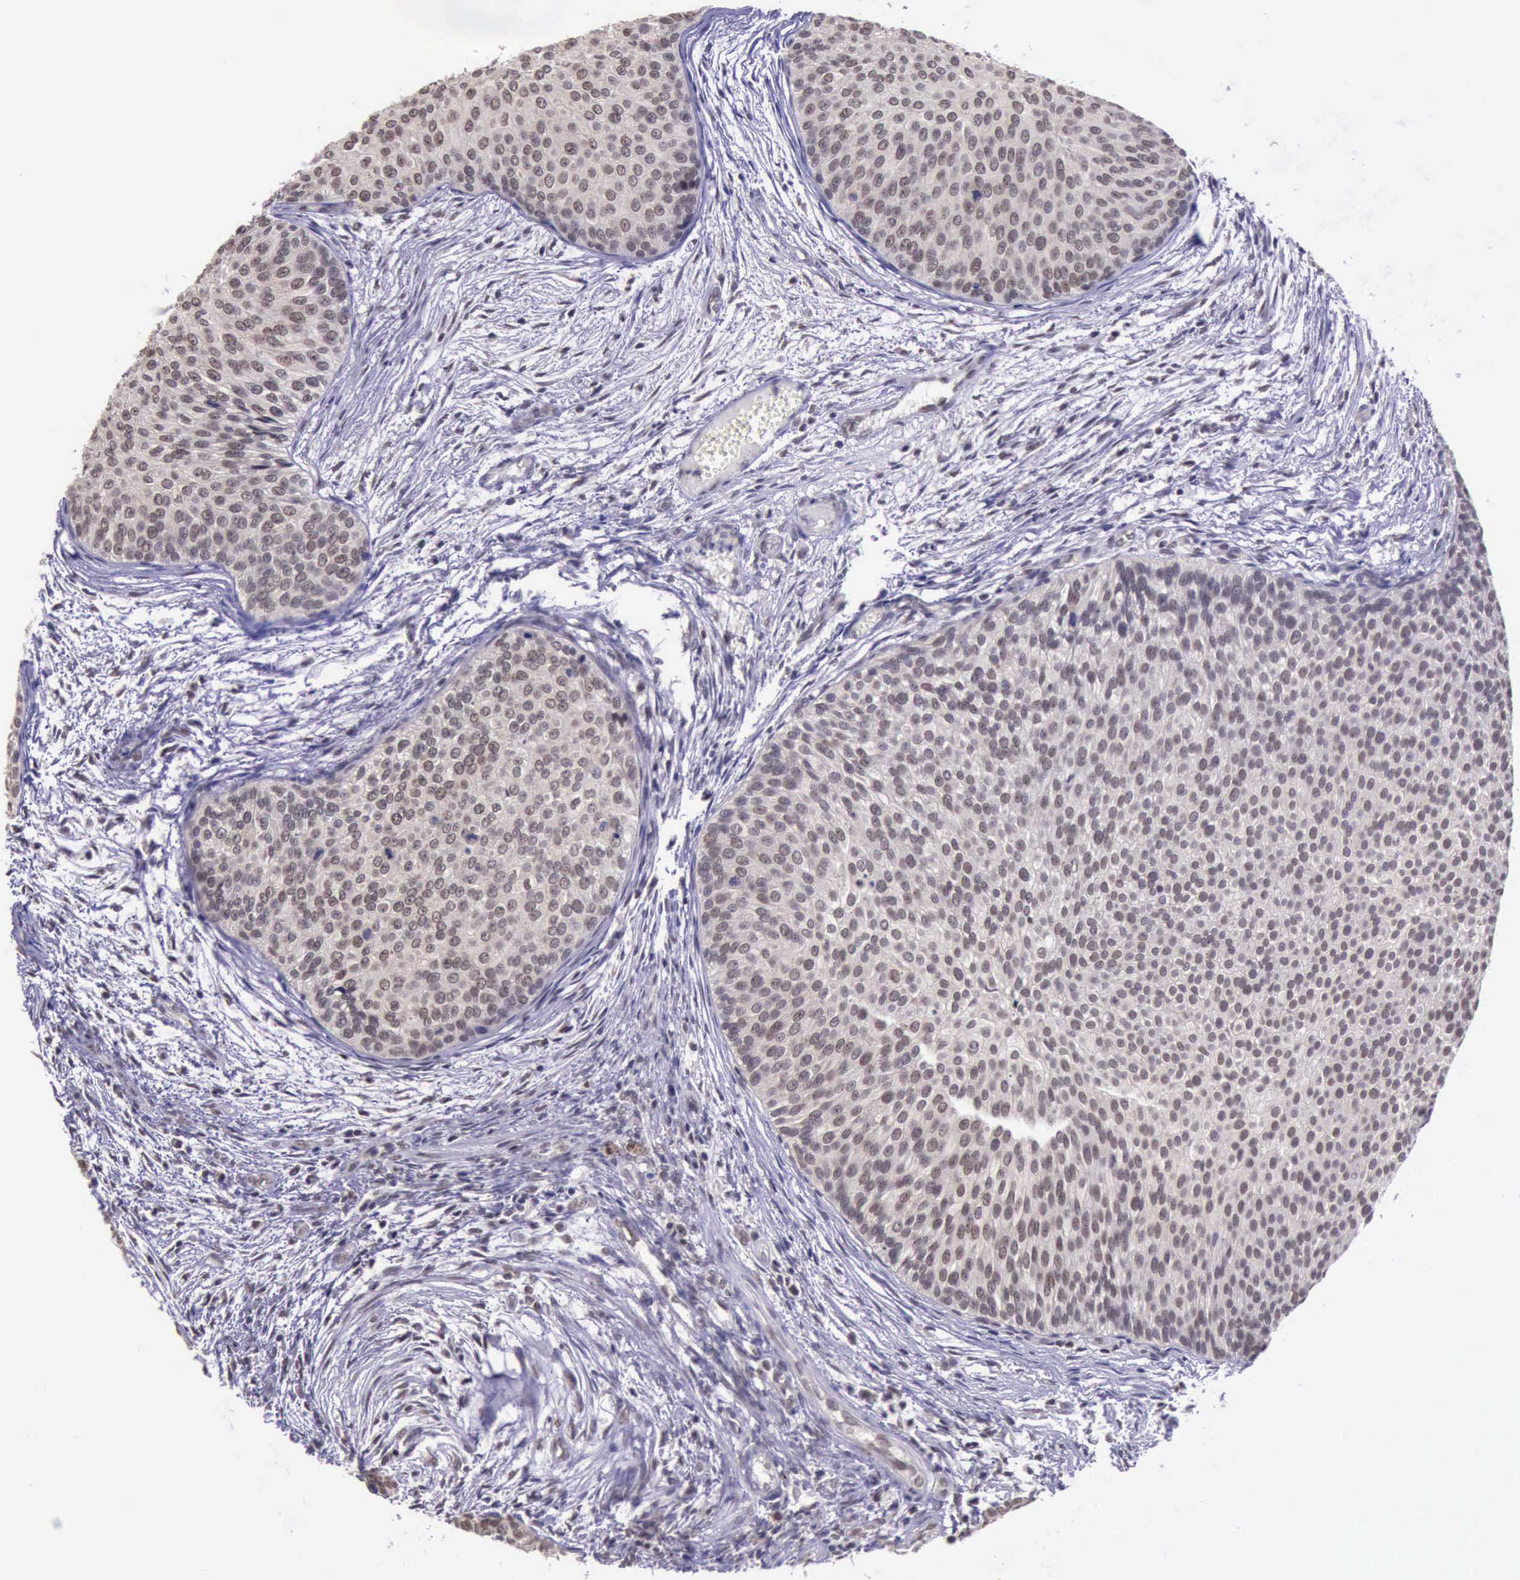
{"staining": {"intensity": "moderate", "quantity": ">75%", "location": "nuclear"}, "tissue": "urothelial cancer", "cell_type": "Tumor cells", "image_type": "cancer", "snomed": [{"axis": "morphology", "description": "Urothelial carcinoma, Low grade"}, {"axis": "topography", "description": "Urinary bladder"}], "caption": "Tumor cells reveal moderate nuclear staining in approximately >75% of cells in urothelial carcinoma (low-grade).", "gene": "PRPF39", "patient": {"sex": "male", "age": 84}}